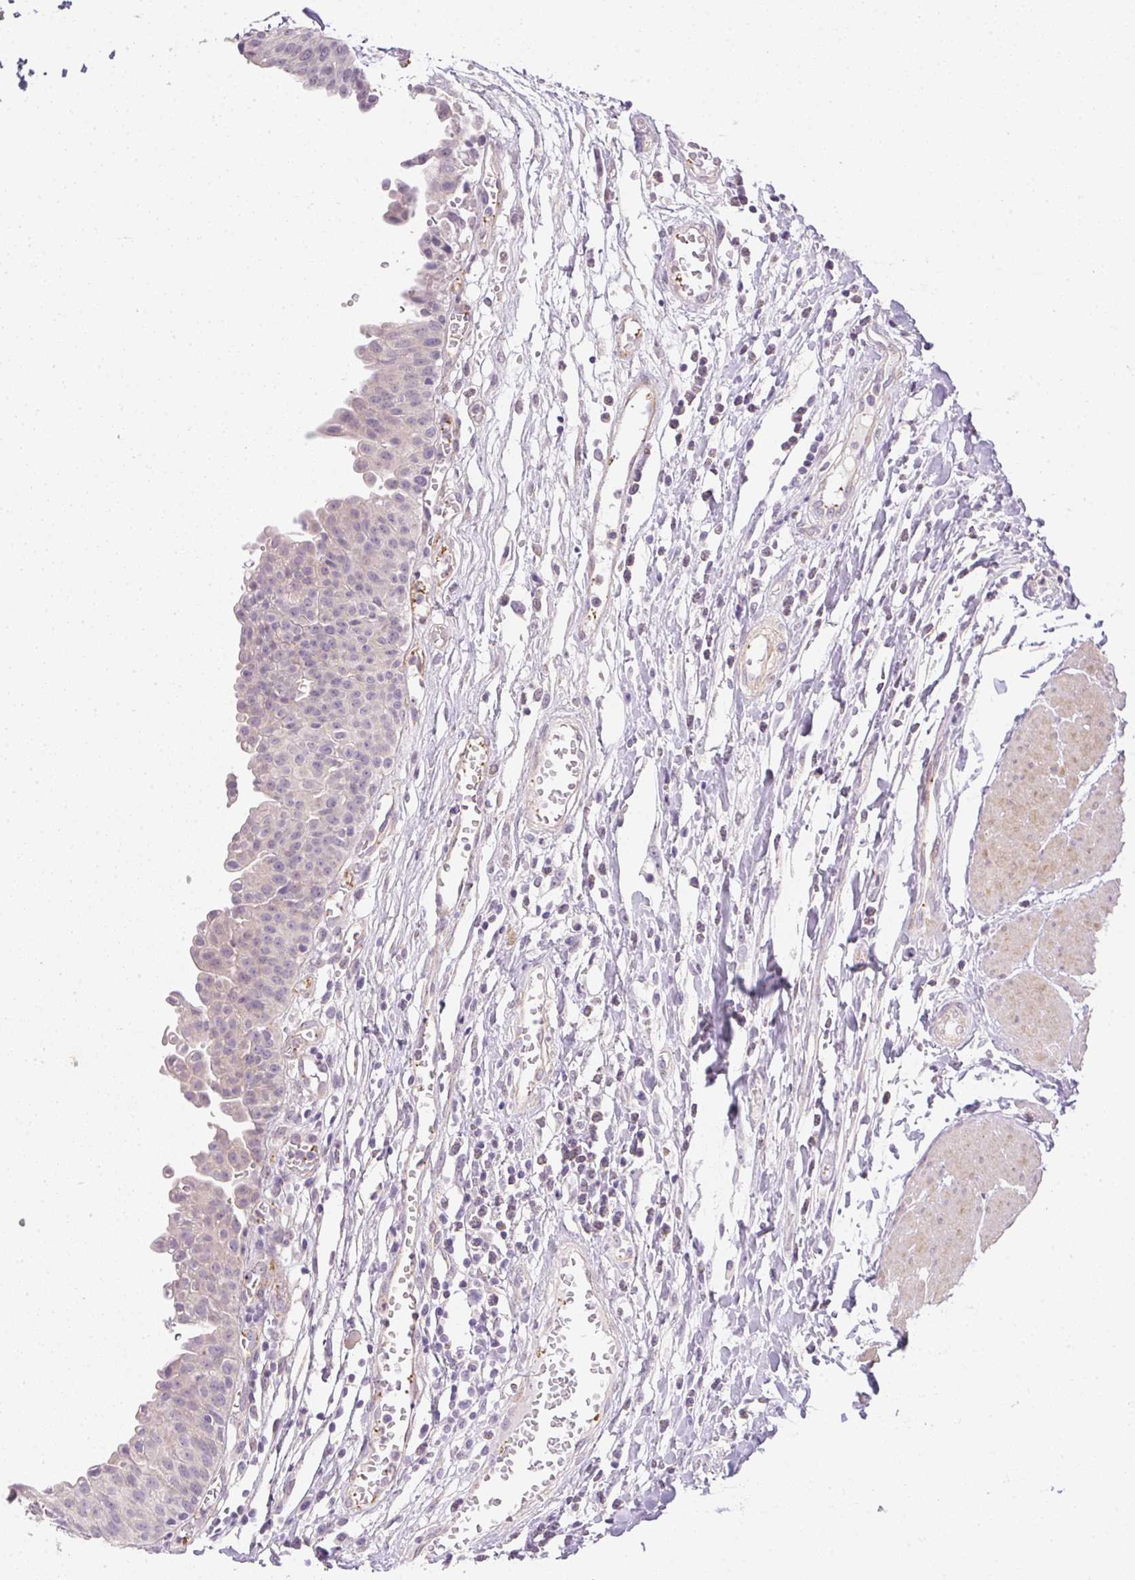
{"staining": {"intensity": "negative", "quantity": "none", "location": "none"}, "tissue": "urinary bladder", "cell_type": "Urothelial cells", "image_type": "normal", "snomed": [{"axis": "morphology", "description": "Normal tissue, NOS"}, {"axis": "topography", "description": "Urinary bladder"}], "caption": "This is a micrograph of IHC staining of normal urinary bladder, which shows no staining in urothelial cells. Brightfield microscopy of IHC stained with DAB (brown) and hematoxylin (blue), captured at high magnification.", "gene": "PRL", "patient": {"sex": "male", "age": 64}}